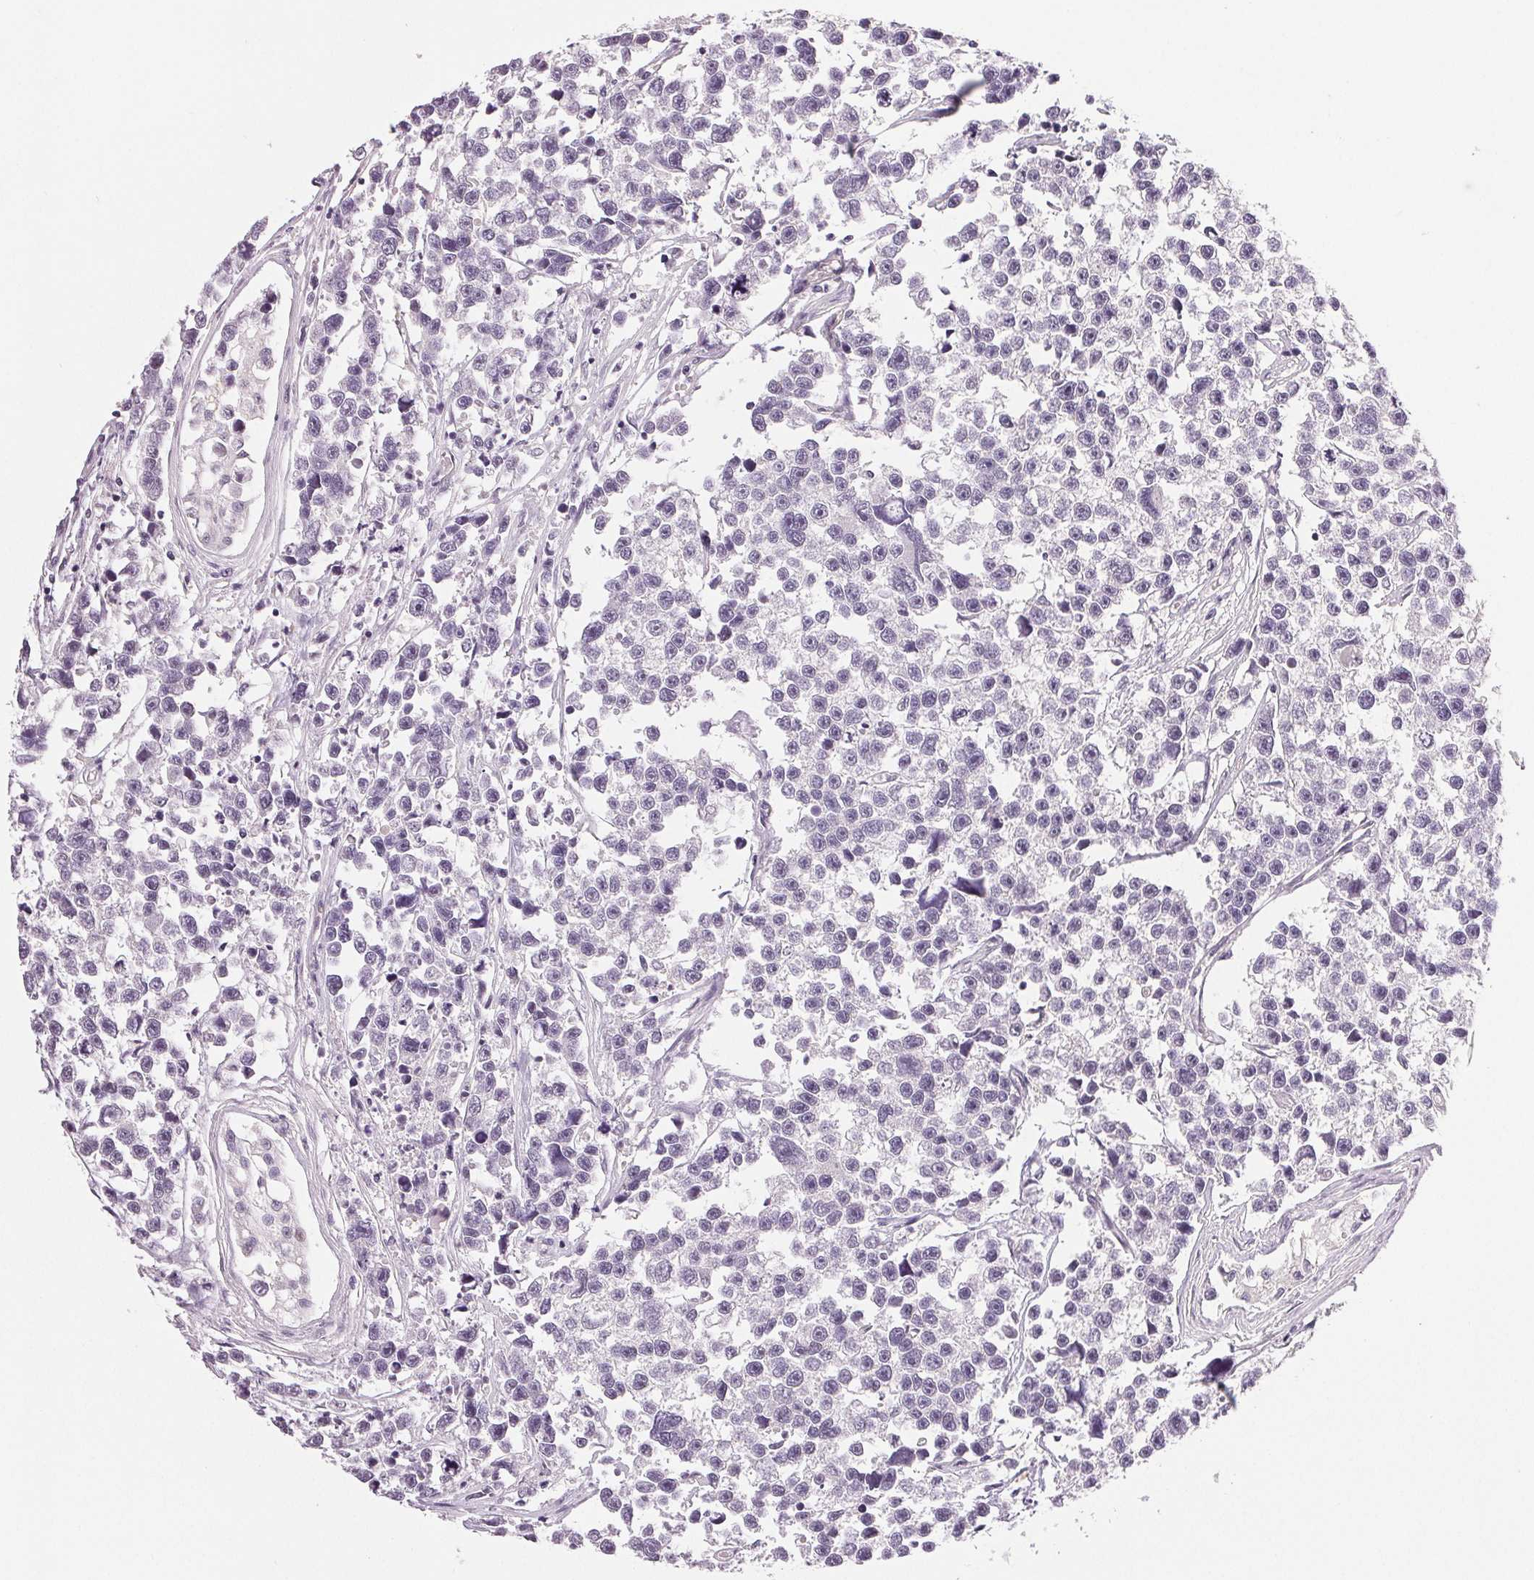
{"staining": {"intensity": "negative", "quantity": "none", "location": "none"}, "tissue": "testis cancer", "cell_type": "Tumor cells", "image_type": "cancer", "snomed": [{"axis": "morphology", "description": "Seminoma, NOS"}, {"axis": "topography", "description": "Testis"}], "caption": "High power microscopy histopathology image of an immunohistochemistry (IHC) photomicrograph of testis seminoma, revealing no significant positivity in tumor cells. (Brightfield microscopy of DAB IHC at high magnification).", "gene": "PLCB1", "patient": {"sex": "male", "age": 26}}